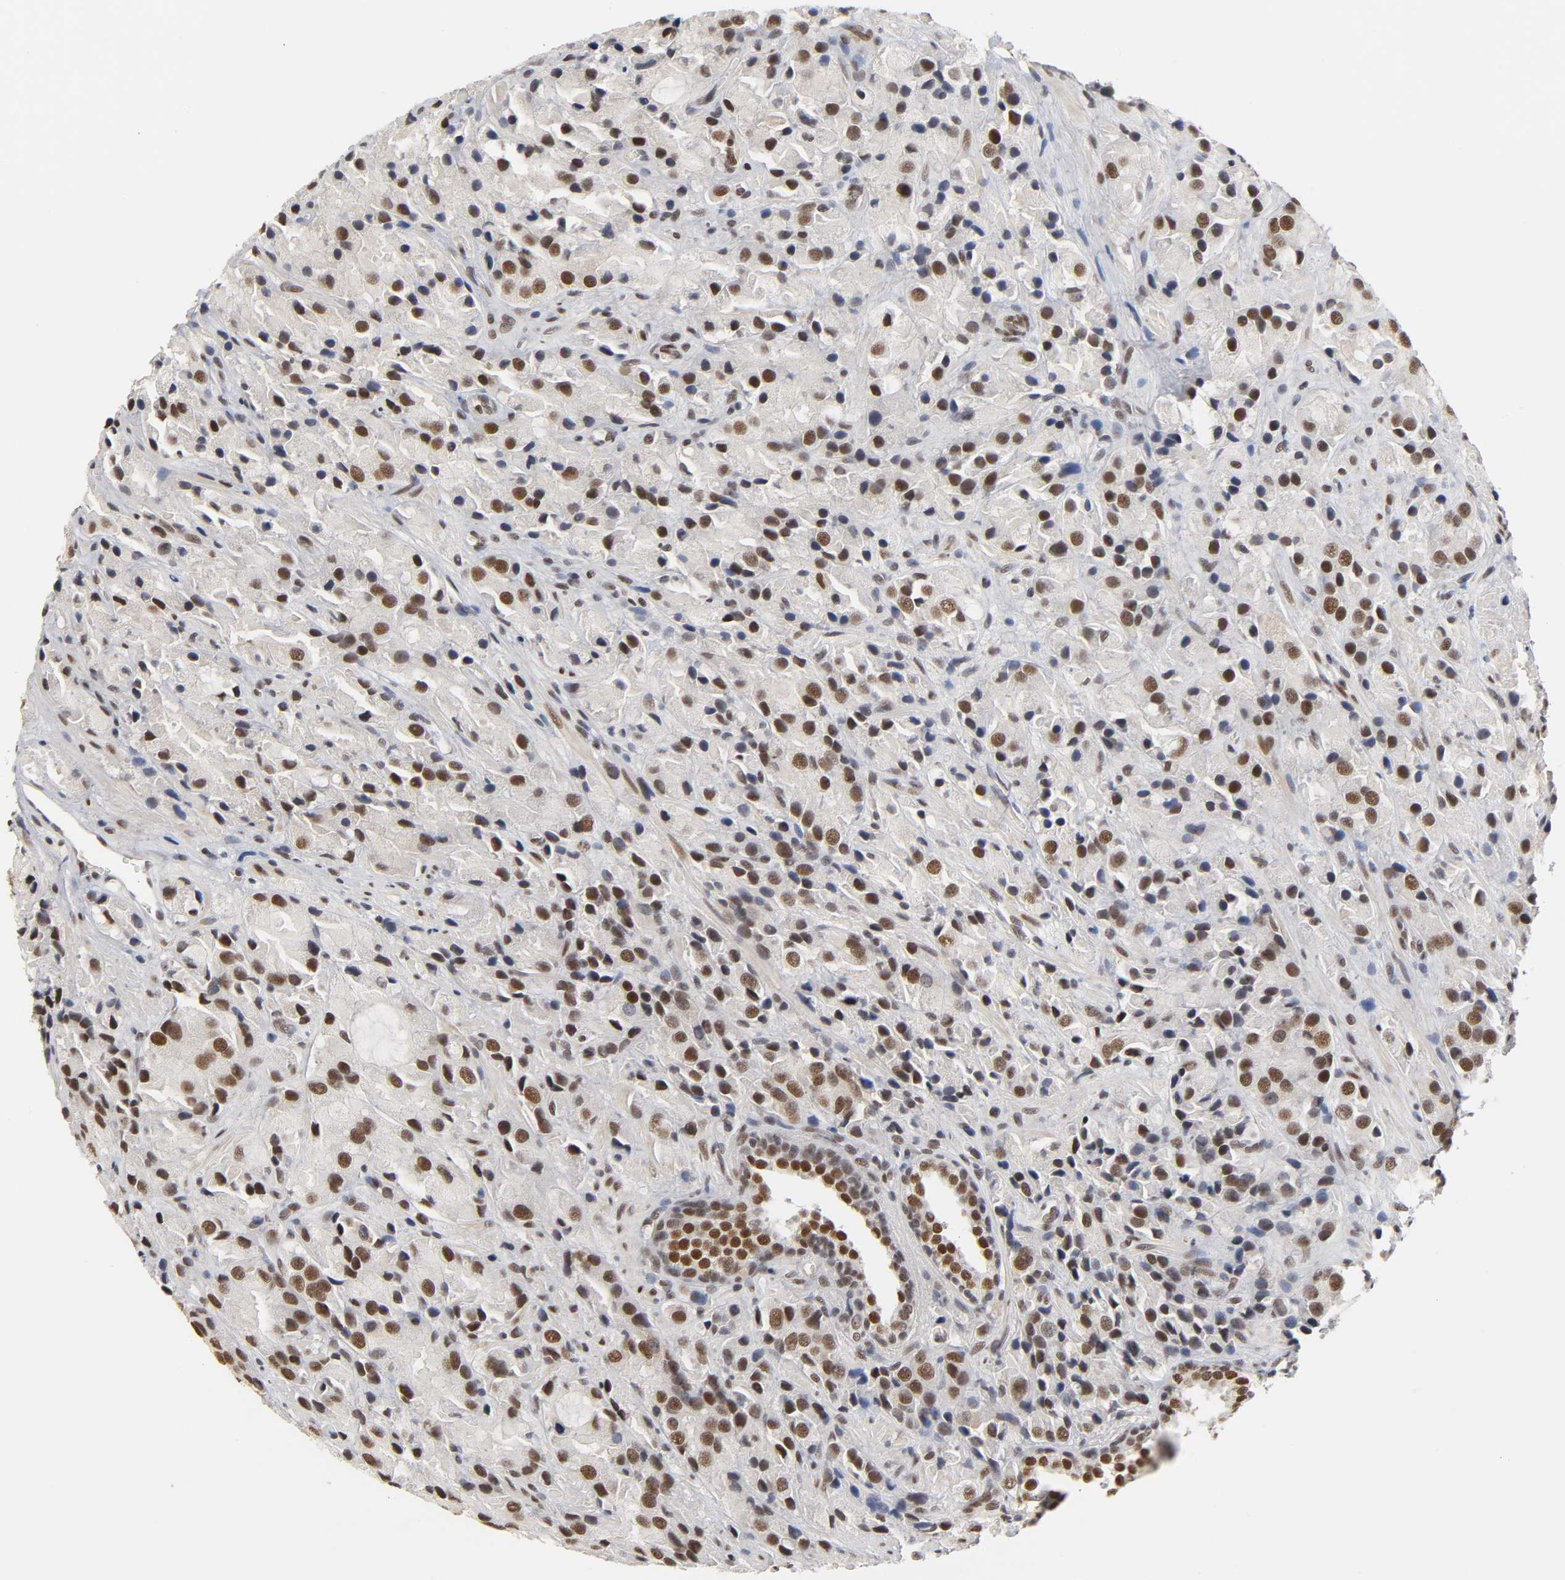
{"staining": {"intensity": "strong", "quantity": ">75%", "location": "nuclear"}, "tissue": "prostate cancer", "cell_type": "Tumor cells", "image_type": "cancer", "snomed": [{"axis": "morphology", "description": "Adenocarcinoma, High grade"}, {"axis": "topography", "description": "Prostate"}], "caption": "Immunohistochemical staining of human prostate high-grade adenocarcinoma shows high levels of strong nuclear protein staining in about >75% of tumor cells.", "gene": "TRIM33", "patient": {"sex": "male", "age": 70}}